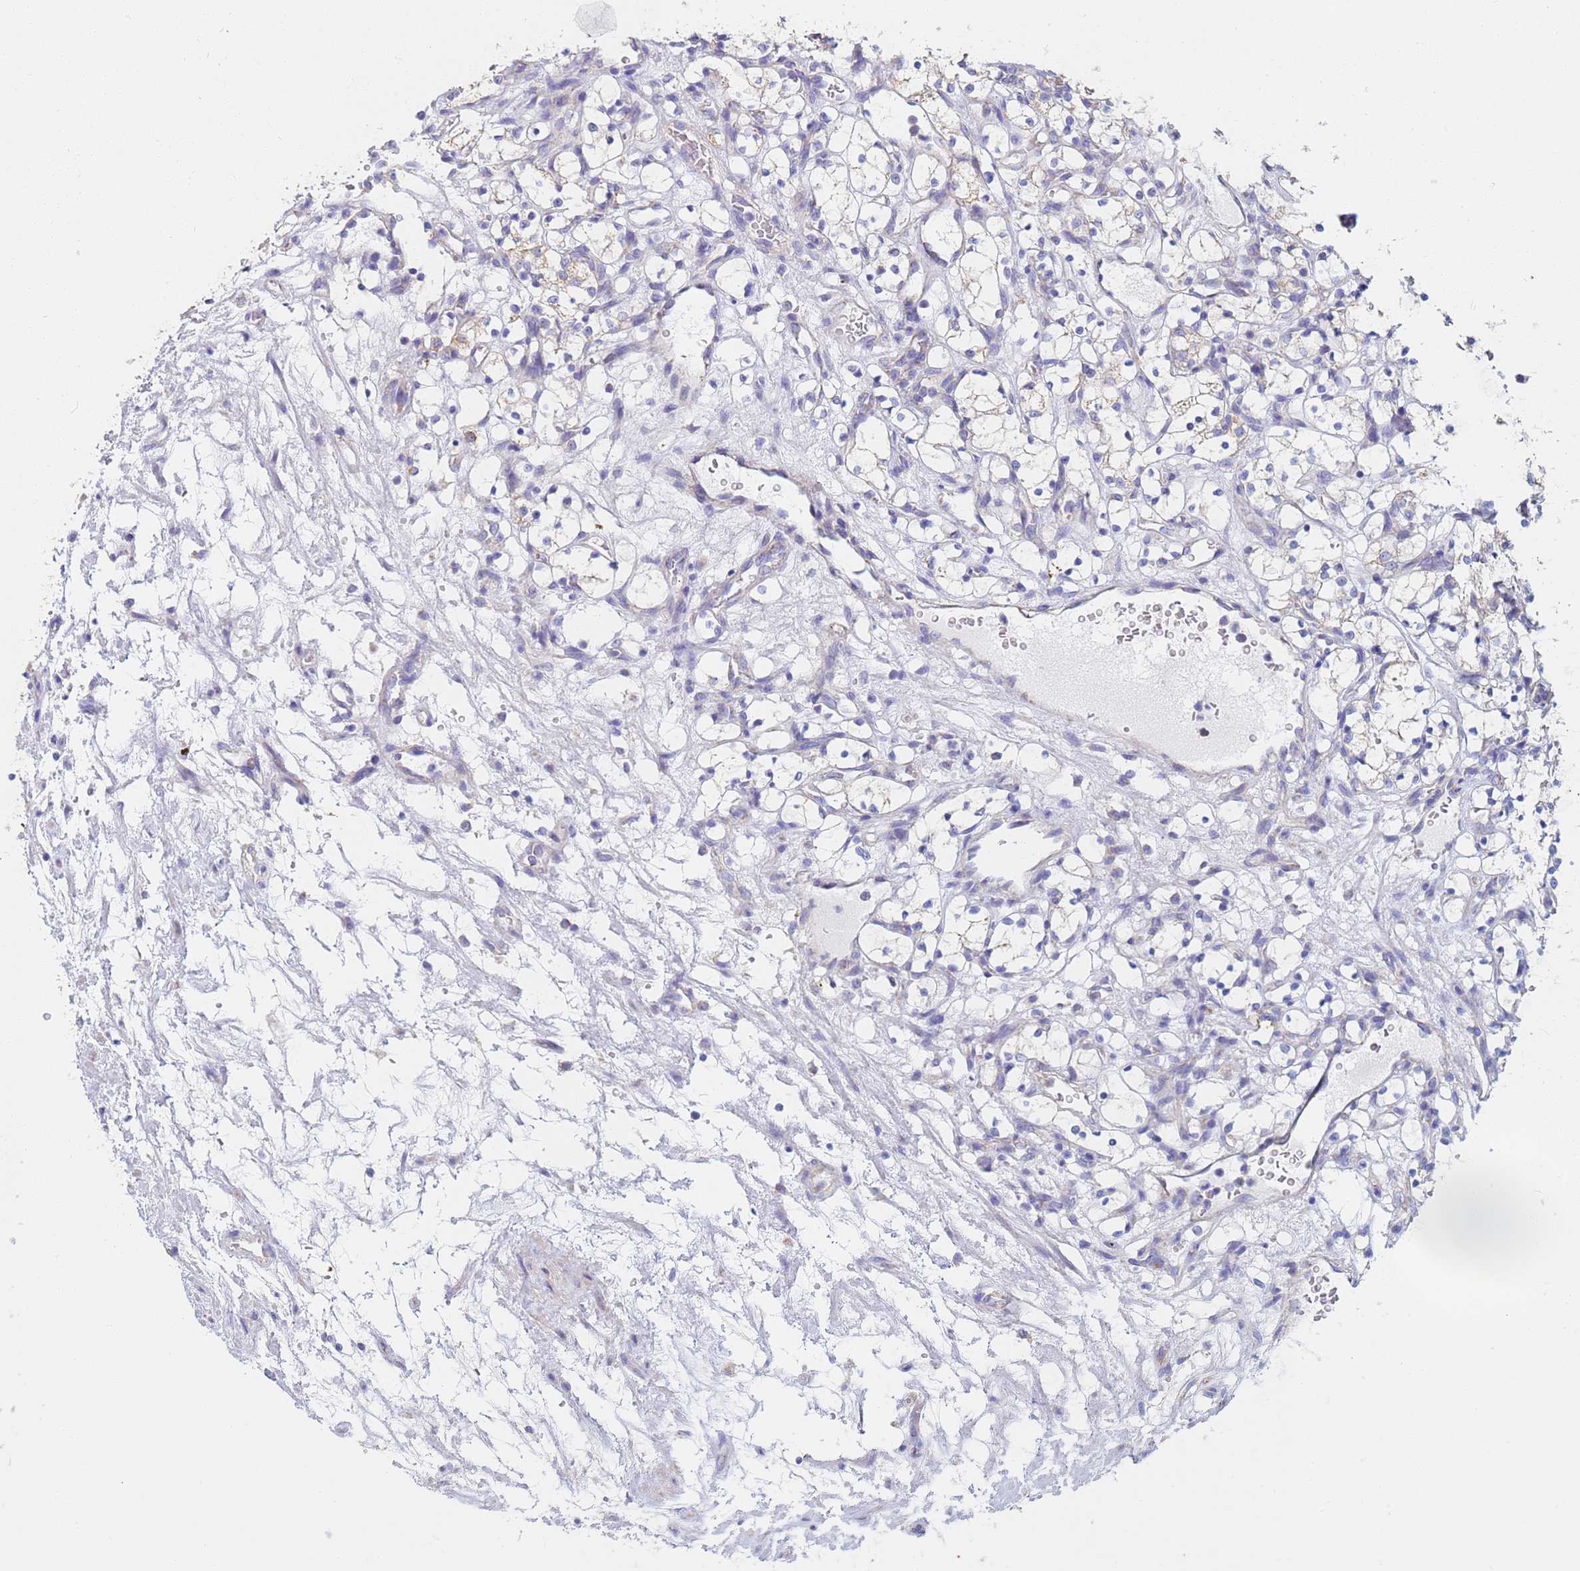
{"staining": {"intensity": "negative", "quantity": "none", "location": "none"}, "tissue": "renal cancer", "cell_type": "Tumor cells", "image_type": "cancer", "snomed": [{"axis": "morphology", "description": "Adenocarcinoma, NOS"}, {"axis": "topography", "description": "Kidney"}], "caption": "This is a micrograph of immunohistochemistry (IHC) staining of renal cancer, which shows no staining in tumor cells.", "gene": "UQCRH", "patient": {"sex": "female", "age": 69}}